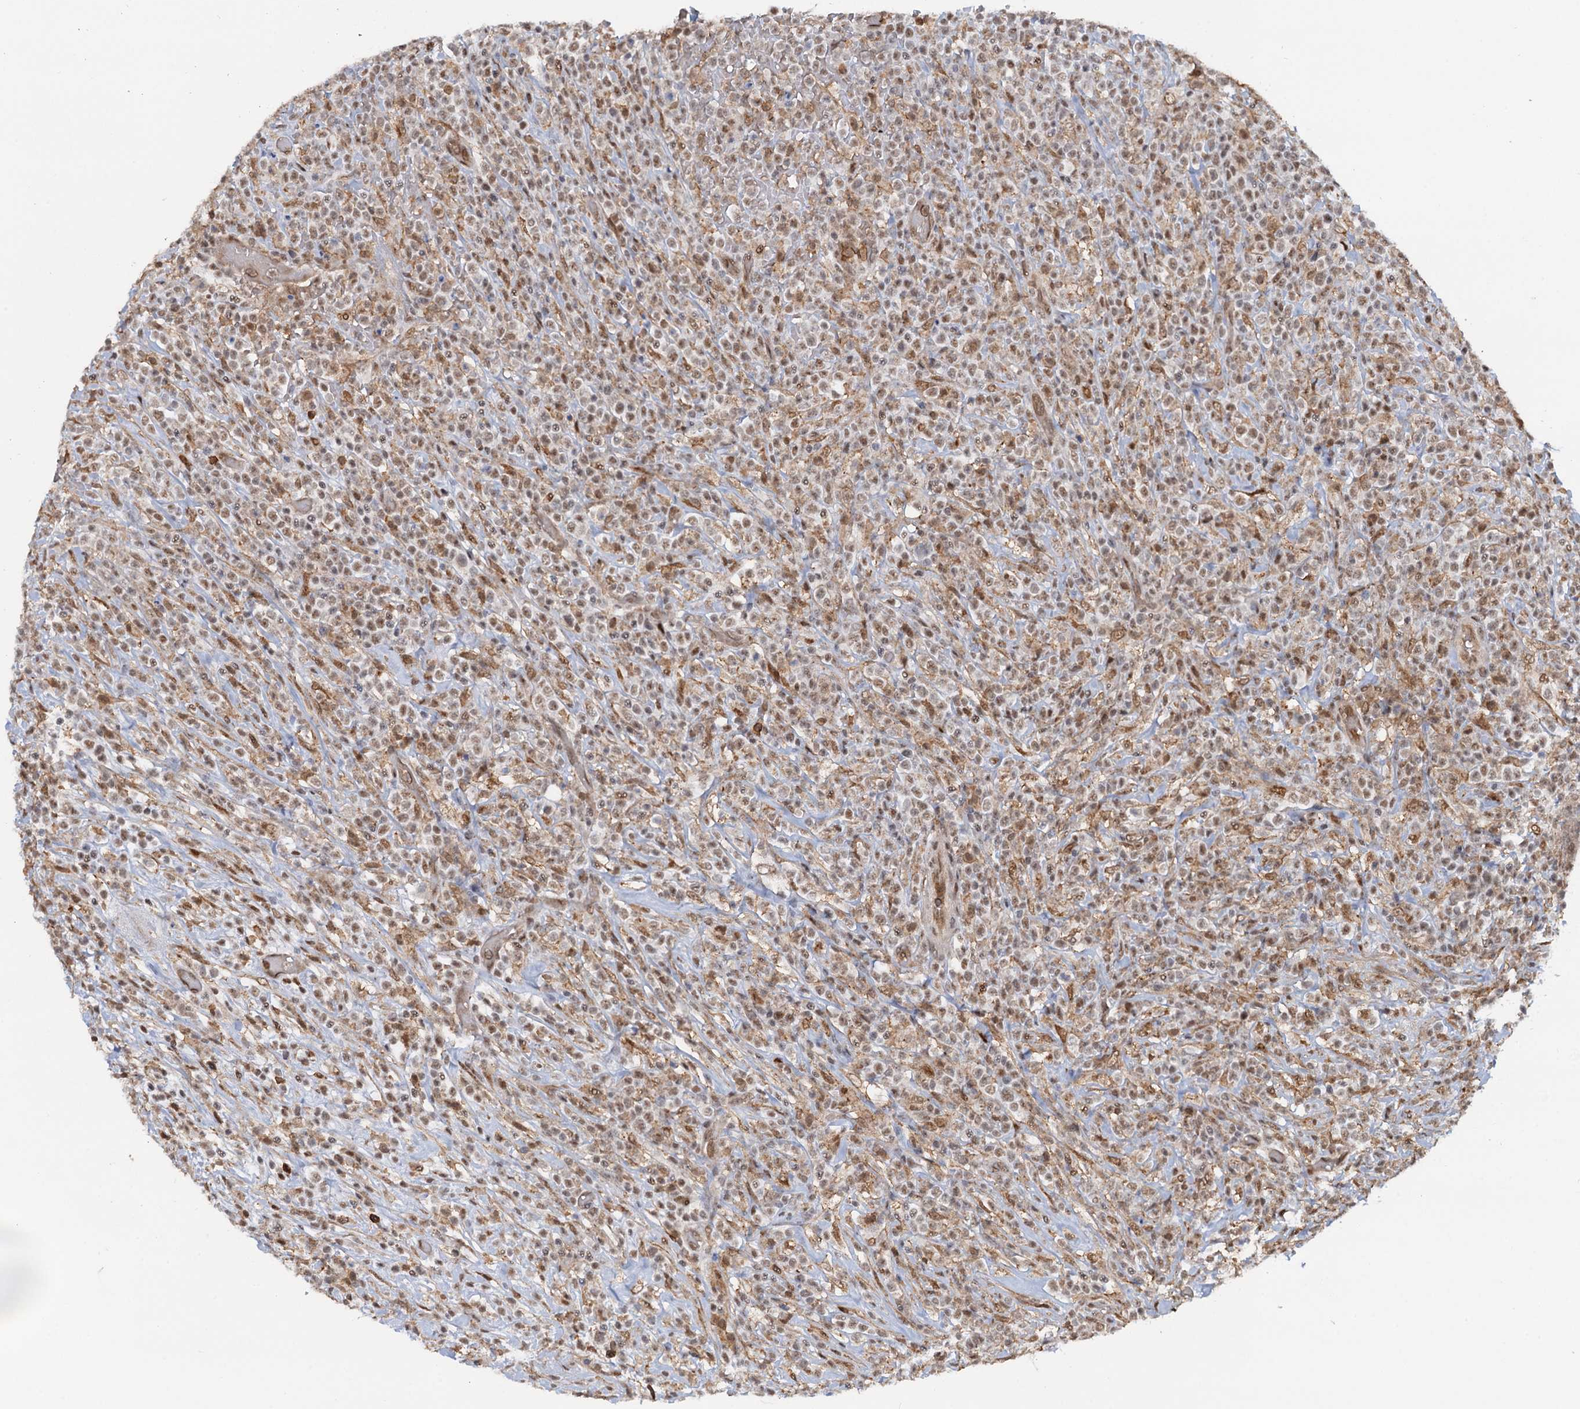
{"staining": {"intensity": "moderate", "quantity": ">75%", "location": "nuclear"}, "tissue": "lymphoma", "cell_type": "Tumor cells", "image_type": "cancer", "snomed": [{"axis": "morphology", "description": "Malignant lymphoma, non-Hodgkin's type, High grade"}, {"axis": "topography", "description": "Colon"}], "caption": "Immunohistochemical staining of malignant lymphoma, non-Hodgkin's type (high-grade) demonstrates medium levels of moderate nuclear protein expression in approximately >75% of tumor cells. The staining was performed using DAB to visualize the protein expression in brown, while the nuclei were stained in blue with hematoxylin (Magnification: 20x).", "gene": "ZNF609", "patient": {"sex": "female", "age": 53}}